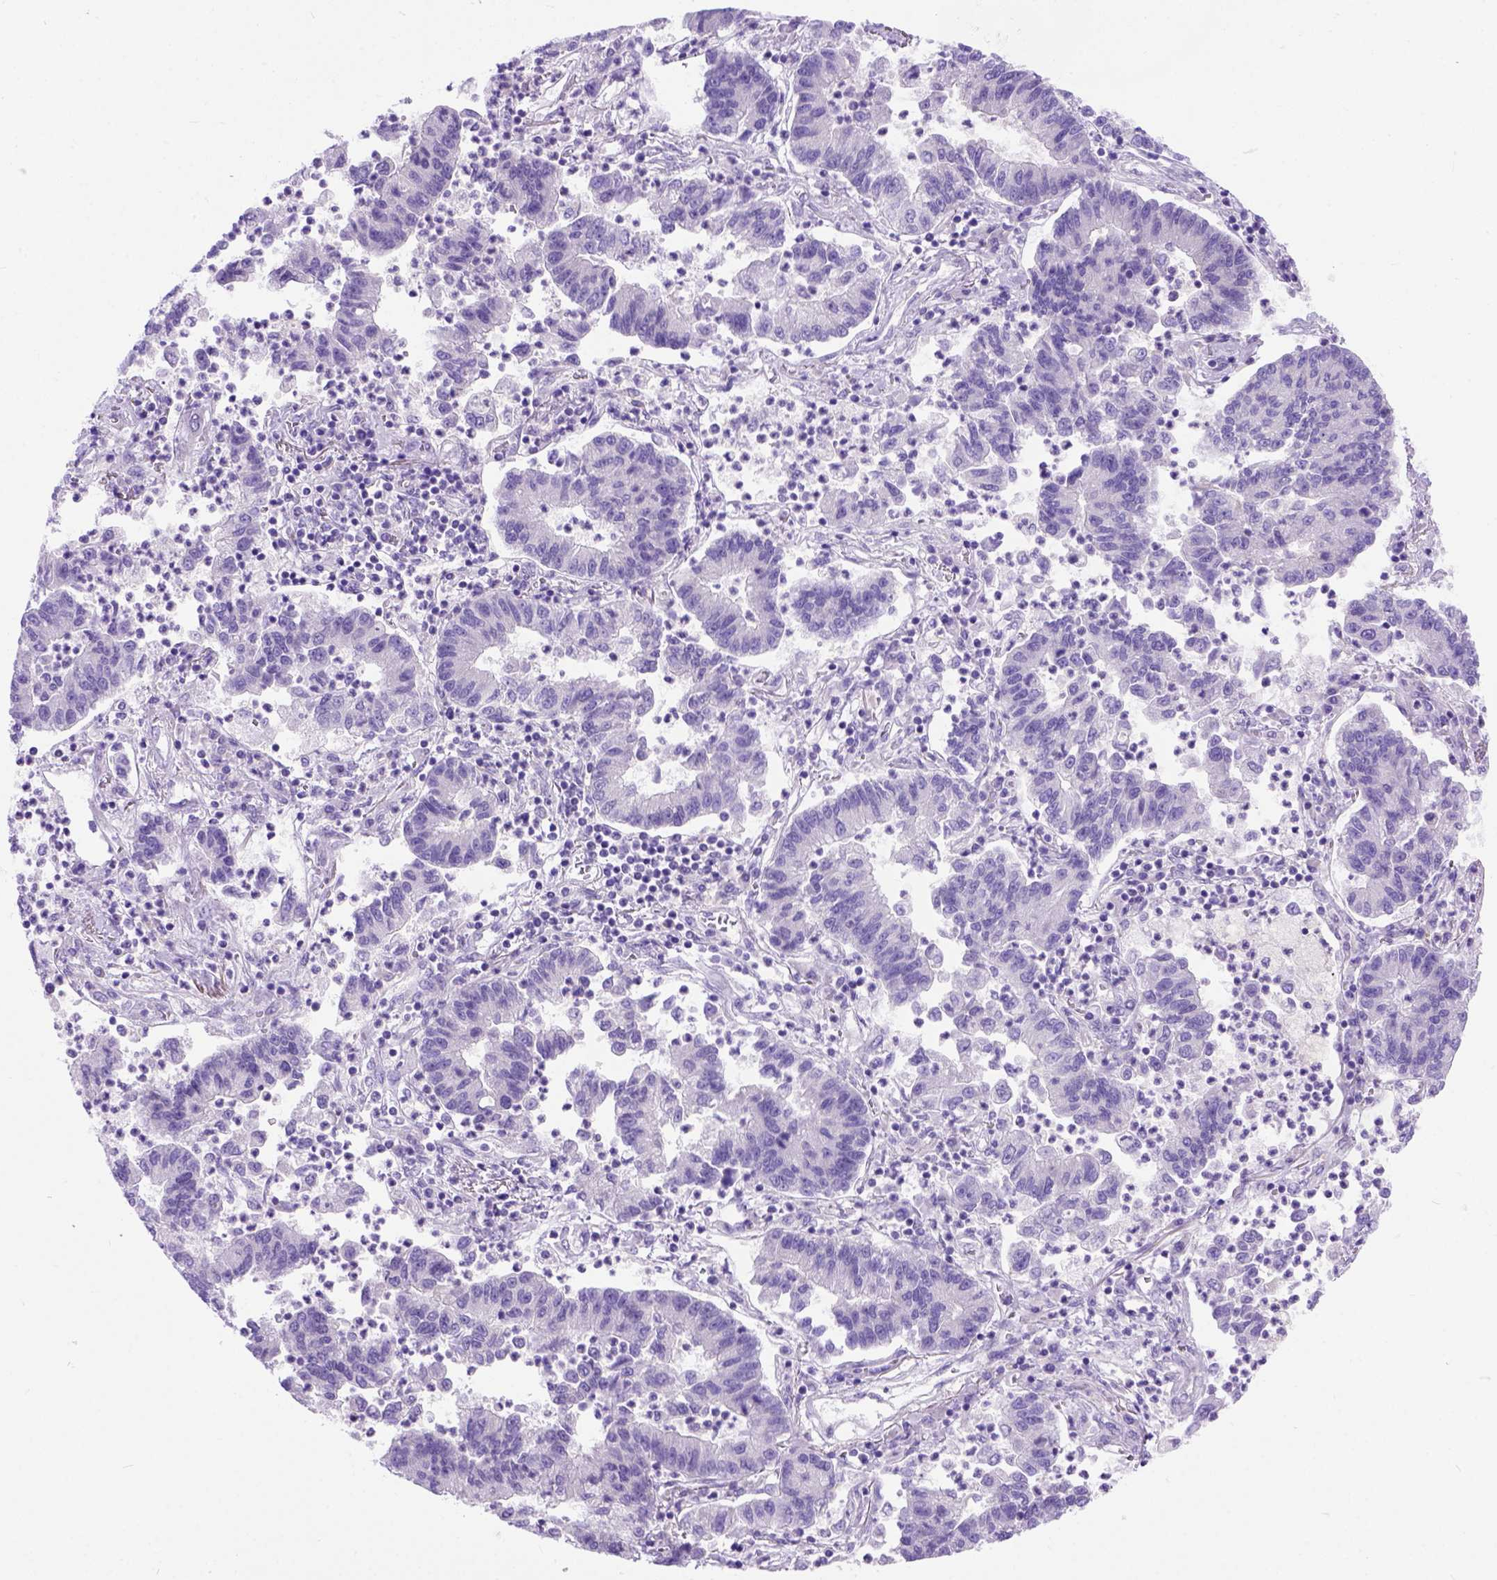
{"staining": {"intensity": "negative", "quantity": "none", "location": "none"}, "tissue": "lung cancer", "cell_type": "Tumor cells", "image_type": "cancer", "snomed": [{"axis": "morphology", "description": "Adenocarcinoma, NOS"}, {"axis": "topography", "description": "Lung"}], "caption": "A histopathology image of adenocarcinoma (lung) stained for a protein shows no brown staining in tumor cells. The staining is performed using DAB (3,3'-diaminobenzidine) brown chromogen with nuclei counter-stained in using hematoxylin.", "gene": "ODAD3", "patient": {"sex": "female", "age": 57}}